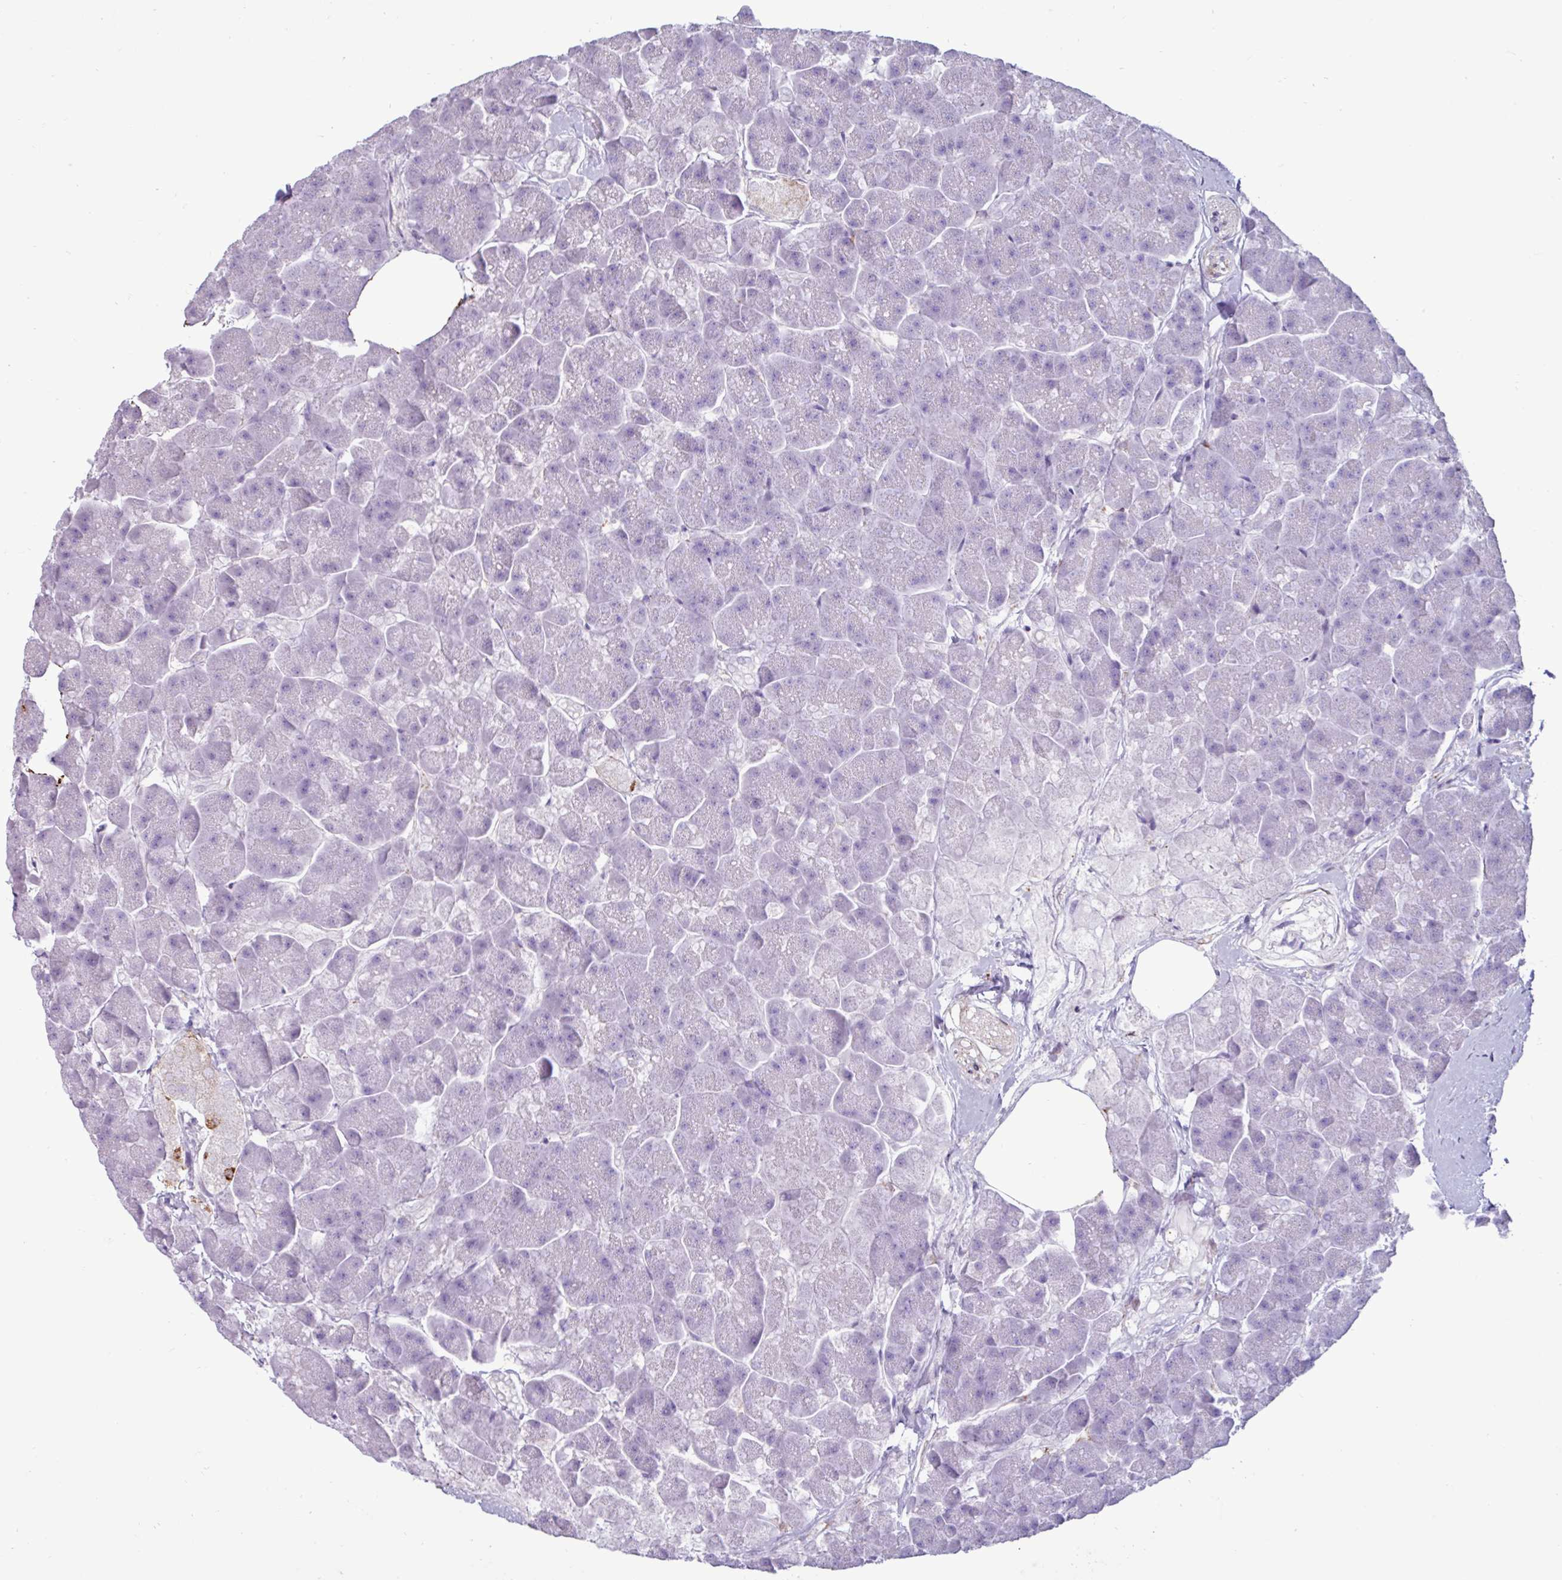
{"staining": {"intensity": "negative", "quantity": "none", "location": "none"}, "tissue": "pancreas", "cell_type": "Exocrine glandular cells", "image_type": "normal", "snomed": [{"axis": "morphology", "description": "Normal tissue, NOS"}, {"axis": "topography", "description": "Pancreas"}, {"axis": "topography", "description": "Peripheral nerve tissue"}], "caption": "High power microscopy photomicrograph of an immunohistochemistry photomicrograph of normal pancreas, revealing no significant expression in exocrine glandular cells.", "gene": "PPP1R35", "patient": {"sex": "male", "age": 54}}